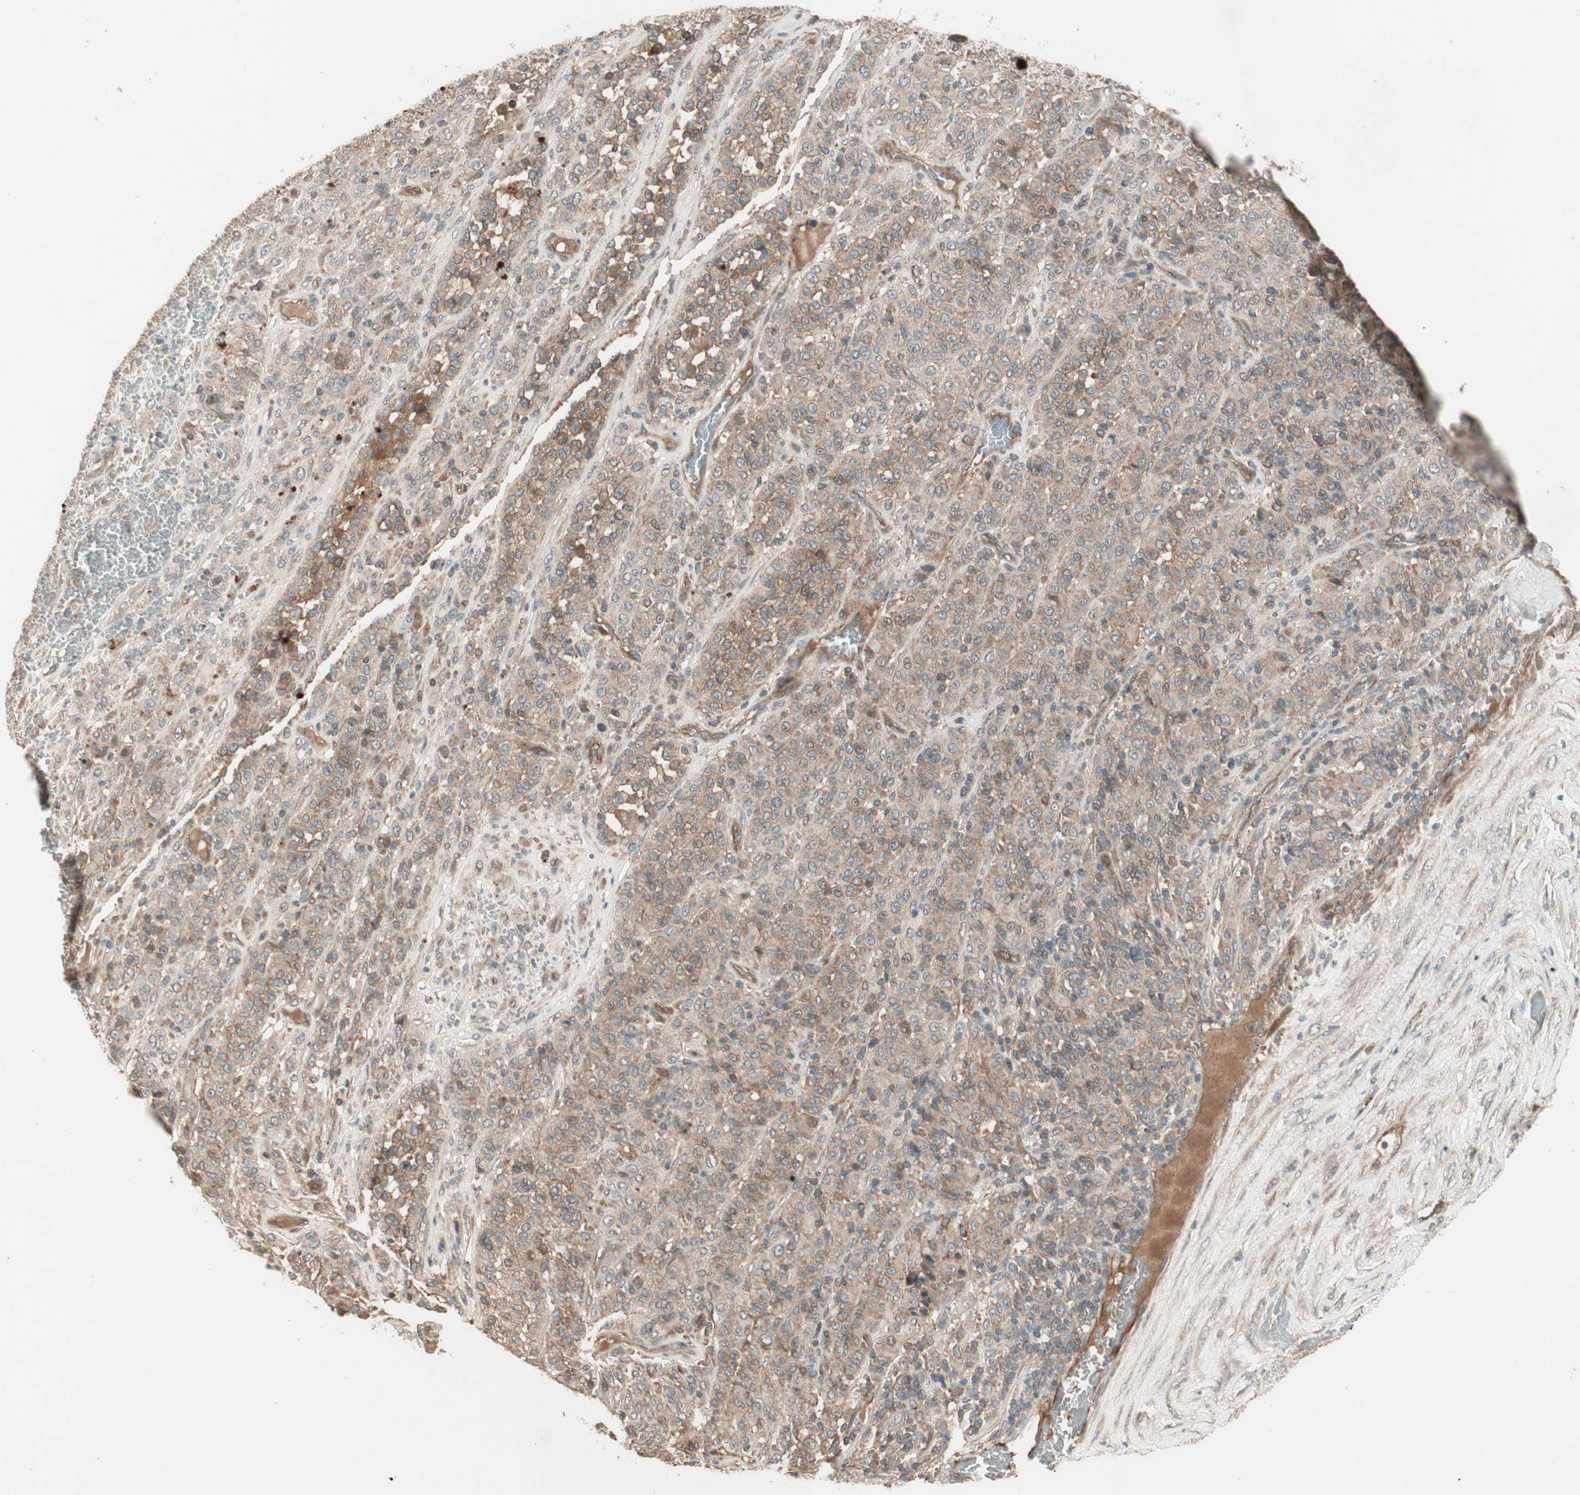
{"staining": {"intensity": "moderate", "quantity": ">75%", "location": "cytoplasmic/membranous"}, "tissue": "melanoma", "cell_type": "Tumor cells", "image_type": "cancer", "snomed": [{"axis": "morphology", "description": "Malignant melanoma, Metastatic site"}, {"axis": "topography", "description": "Pancreas"}], "caption": "Protein analysis of melanoma tissue demonstrates moderate cytoplasmic/membranous positivity in approximately >75% of tumor cells.", "gene": "TFPI", "patient": {"sex": "female", "age": 30}}